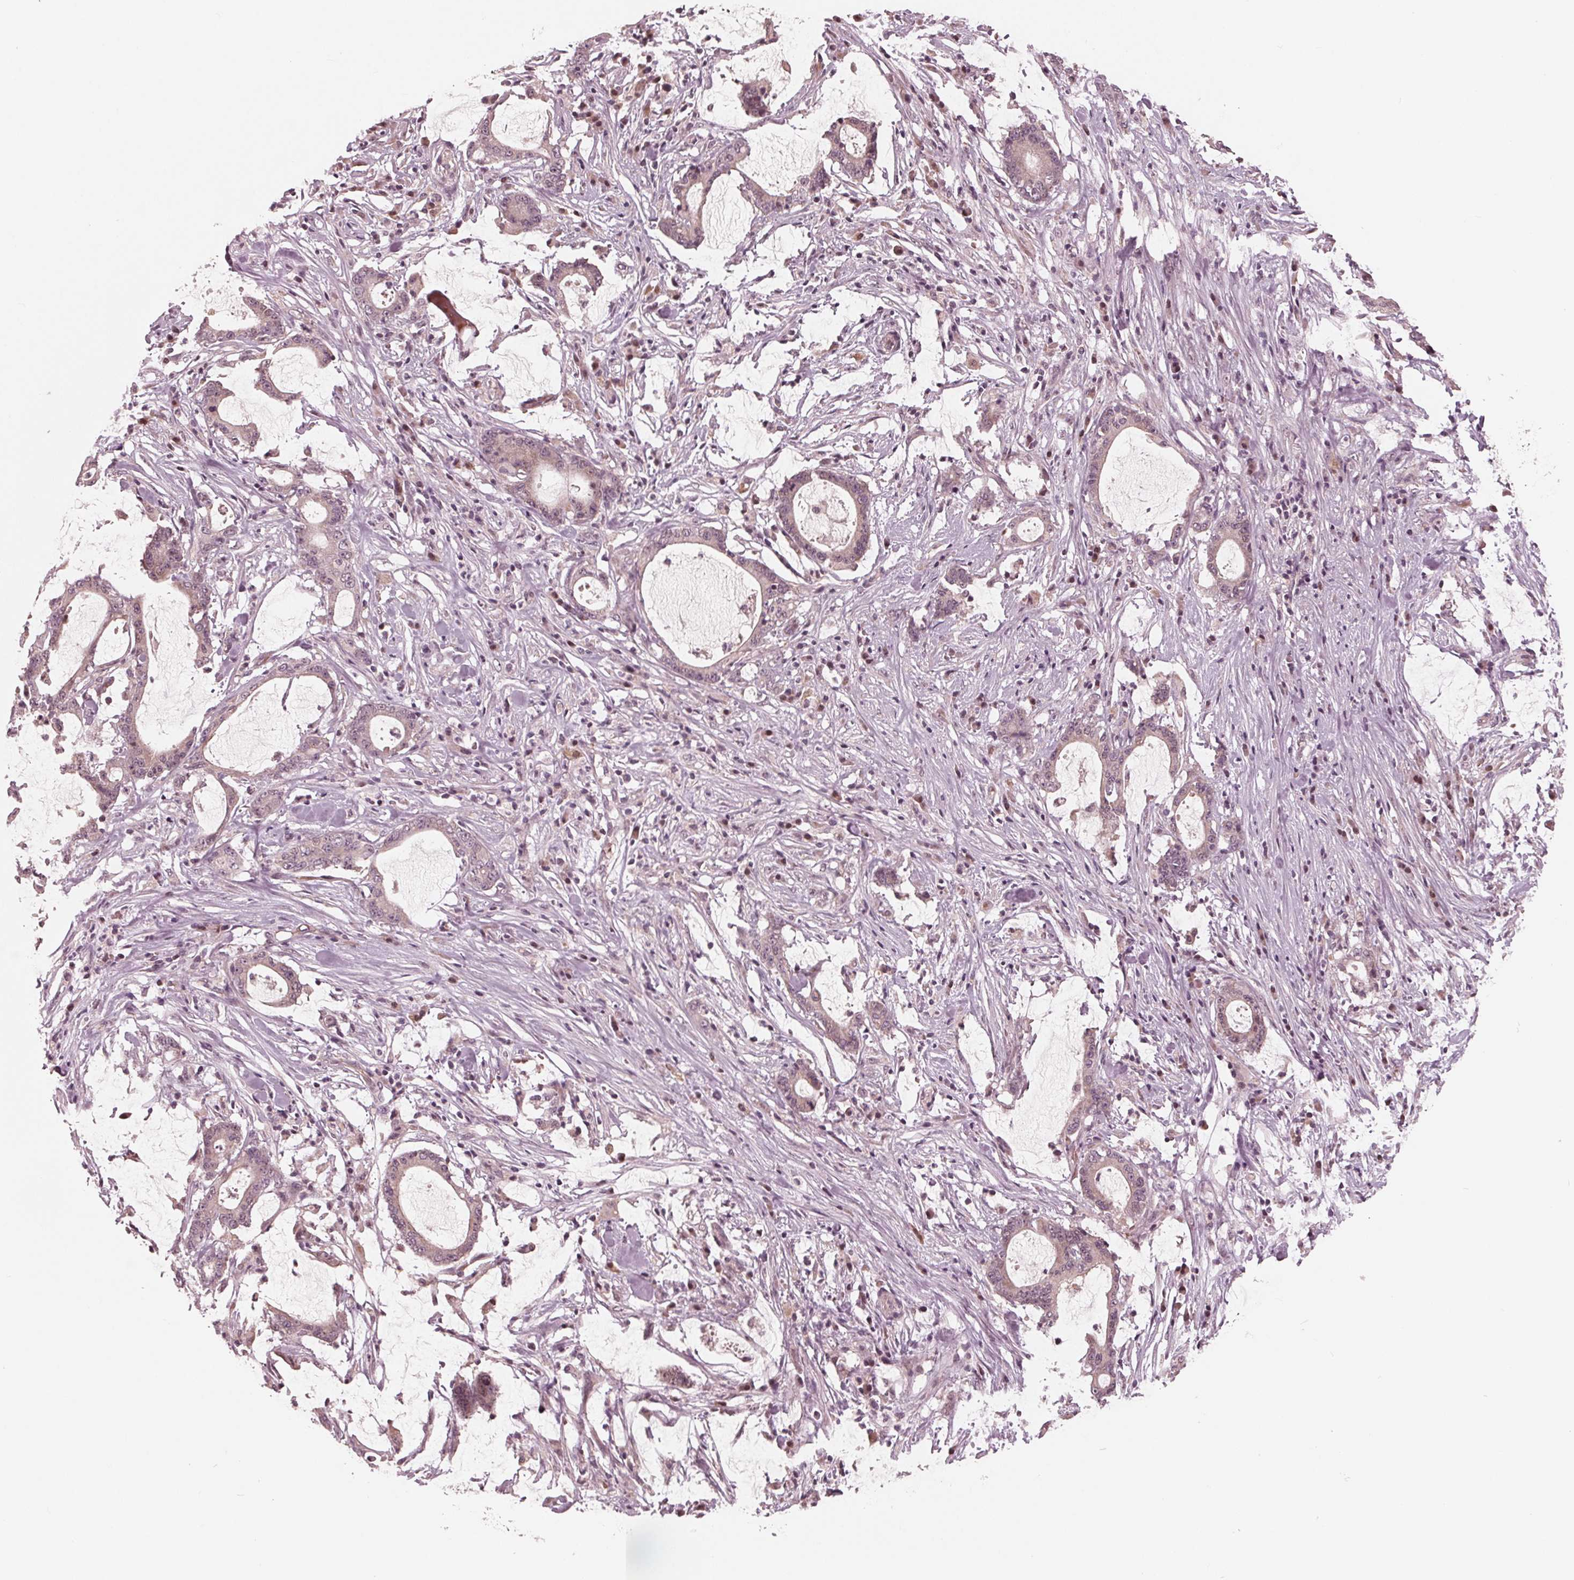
{"staining": {"intensity": "weak", "quantity": "<25%", "location": "cytoplasmic/membranous"}, "tissue": "stomach cancer", "cell_type": "Tumor cells", "image_type": "cancer", "snomed": [{"axis": "morphology", "description": "Adenocarcinoma, NOS"}, {"axis": "topography", "description": "Stomach, upper"}], "caption": "IHC micrograph of neoplastic tissue: stomach adenocarcinoma stained with DAB (3,3'-diaminobenzidine) demonstrates no significant protein expression in tumor cells.", "gene": "UBALD1", "patient": {"sex": "male", "age": 68}}